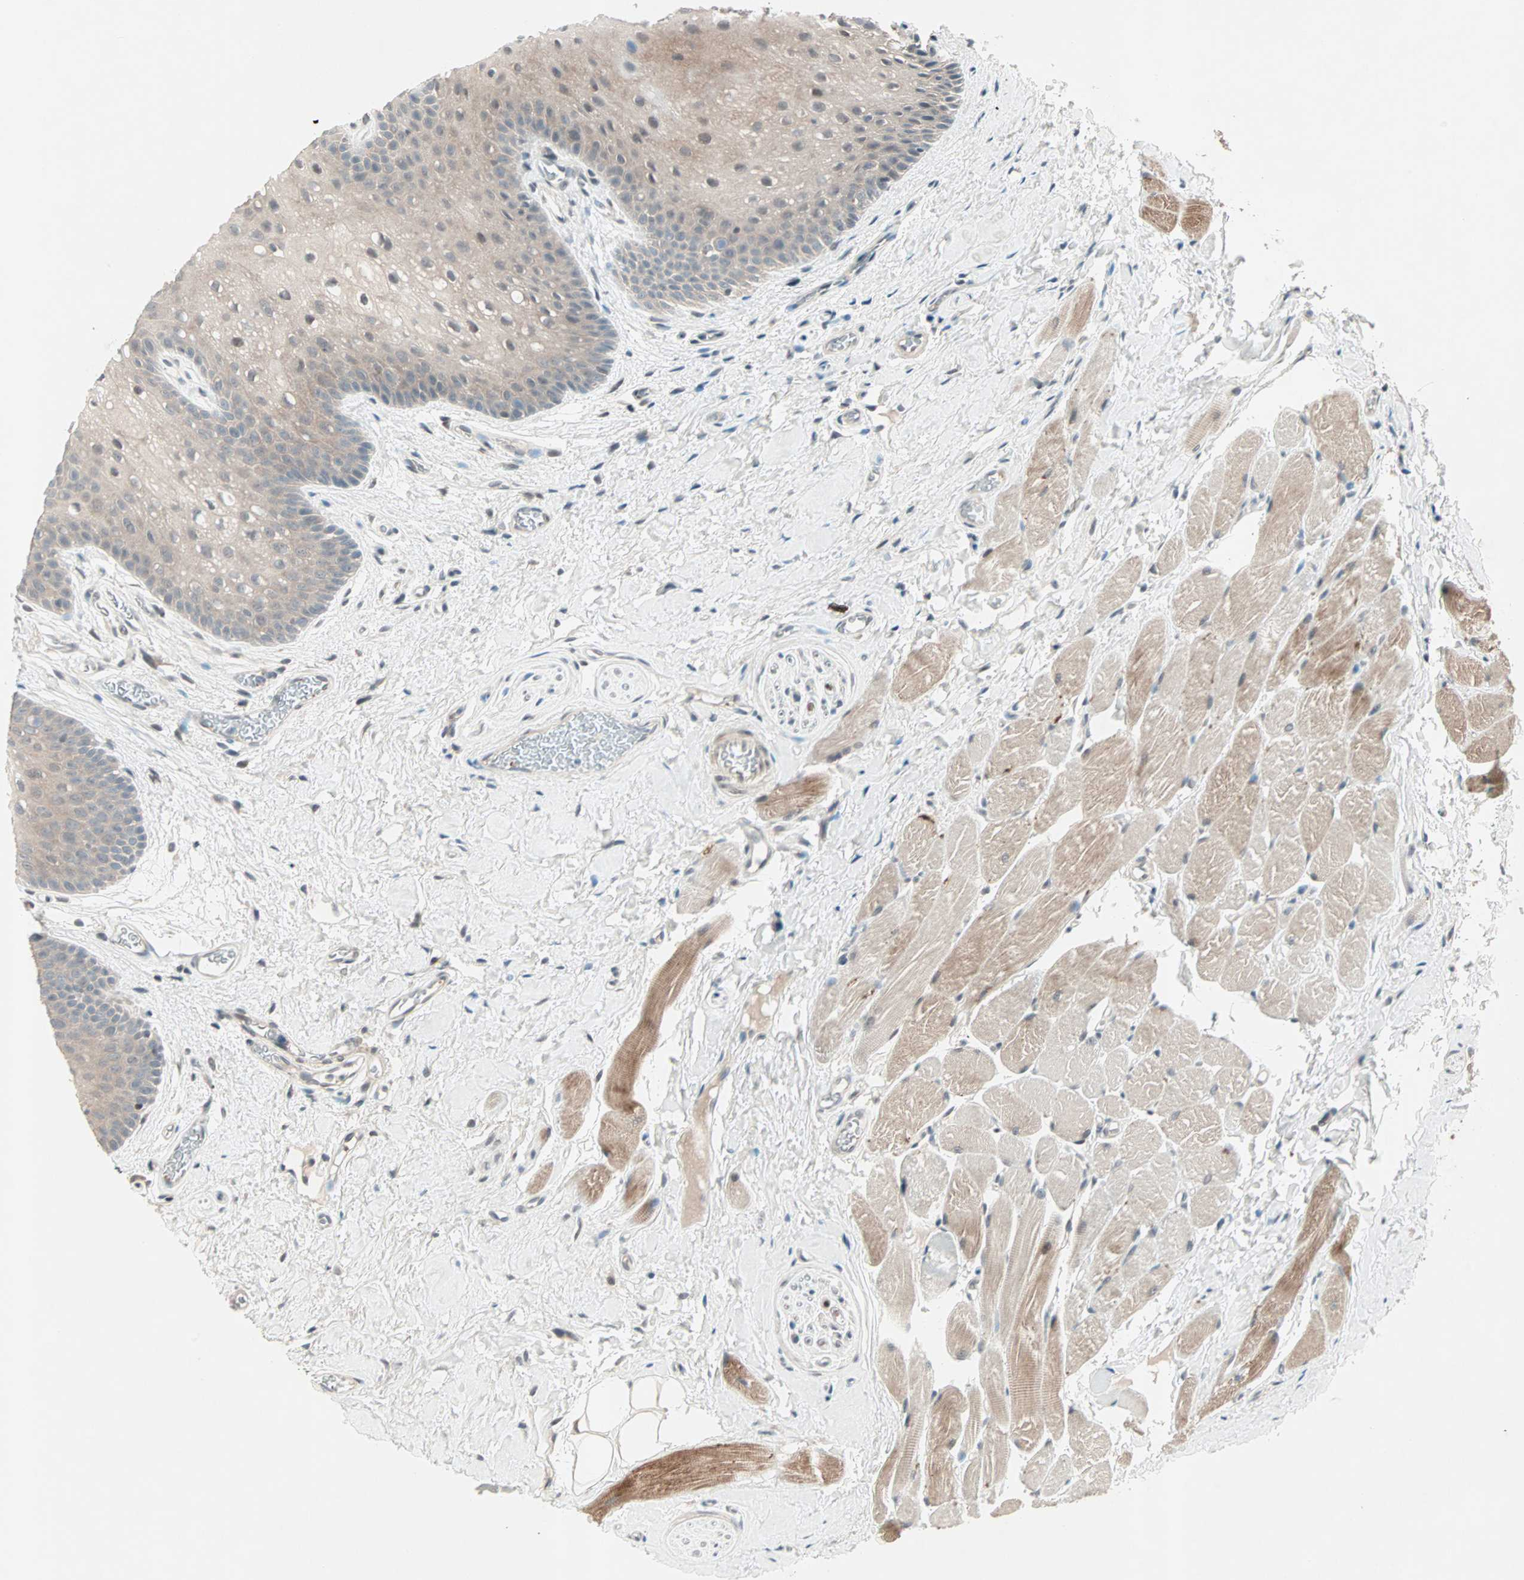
{"staining": {"intensity": "weak", "quantity": "25%-75%", "location": "cytoplasmic/membranous"}, "tissue": "oral mucosa", "cell_type": "Squamous epithelial cells", "image_type": "normal", "snomed": [{"axis": "morphology", "description": "Normal tissue, NOS"}, {"axis": "topography", "description": "Oral tissue"}], "caption": "Immunohistochemistry (DAB (3,3'-diaminobenzidine)) staining of benign oral mucosa displays weak cytoplasmic/membranous protein positivity in about 25%-75% of squamous epithelial cells. (DAB IHC, brown staining for protein, blue staining for nuclei).", "gene": "PGBD1", "patient": {"sex": "male", "age": 54}}